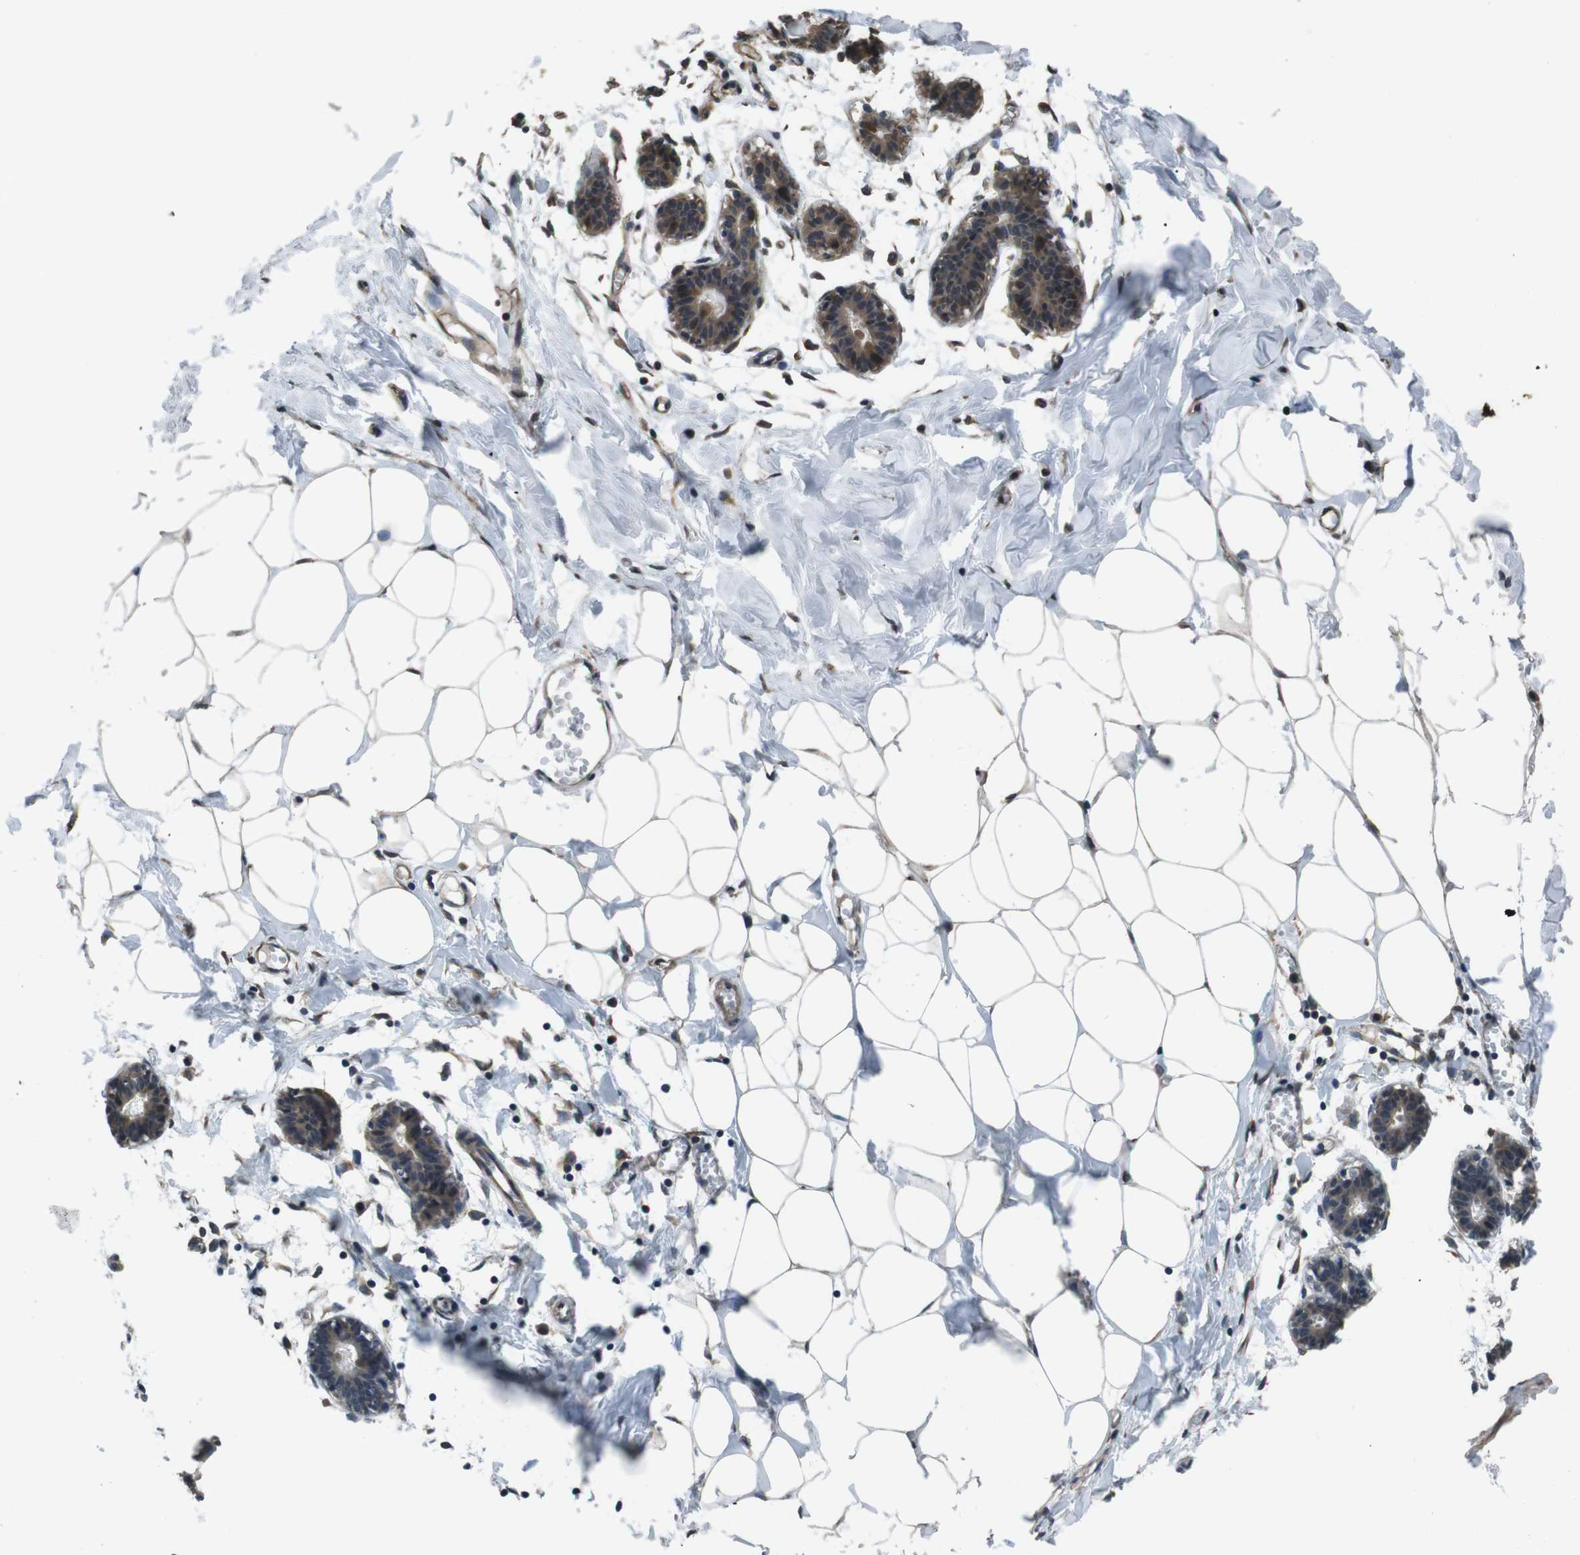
{"staining": {"intensity": "negative", "quantity": "none", "location": "none"}, "tissue": "breast", "cell_type": "Adipocytes", "image_type": "normal", "snomed": [{"axis": "morphology", "description": "Normal tissue, NOS"}, {"axis": "topography", "description": "Breast"}], "caption": "Adipocytes show no significant protein positivity in normal breast. (DAB immunohistochemistry (IHC) visualized using brightfield microscopy, high magnification).", "gene": "SOCS1", "patient": {"sex": "female", "age": 27}}